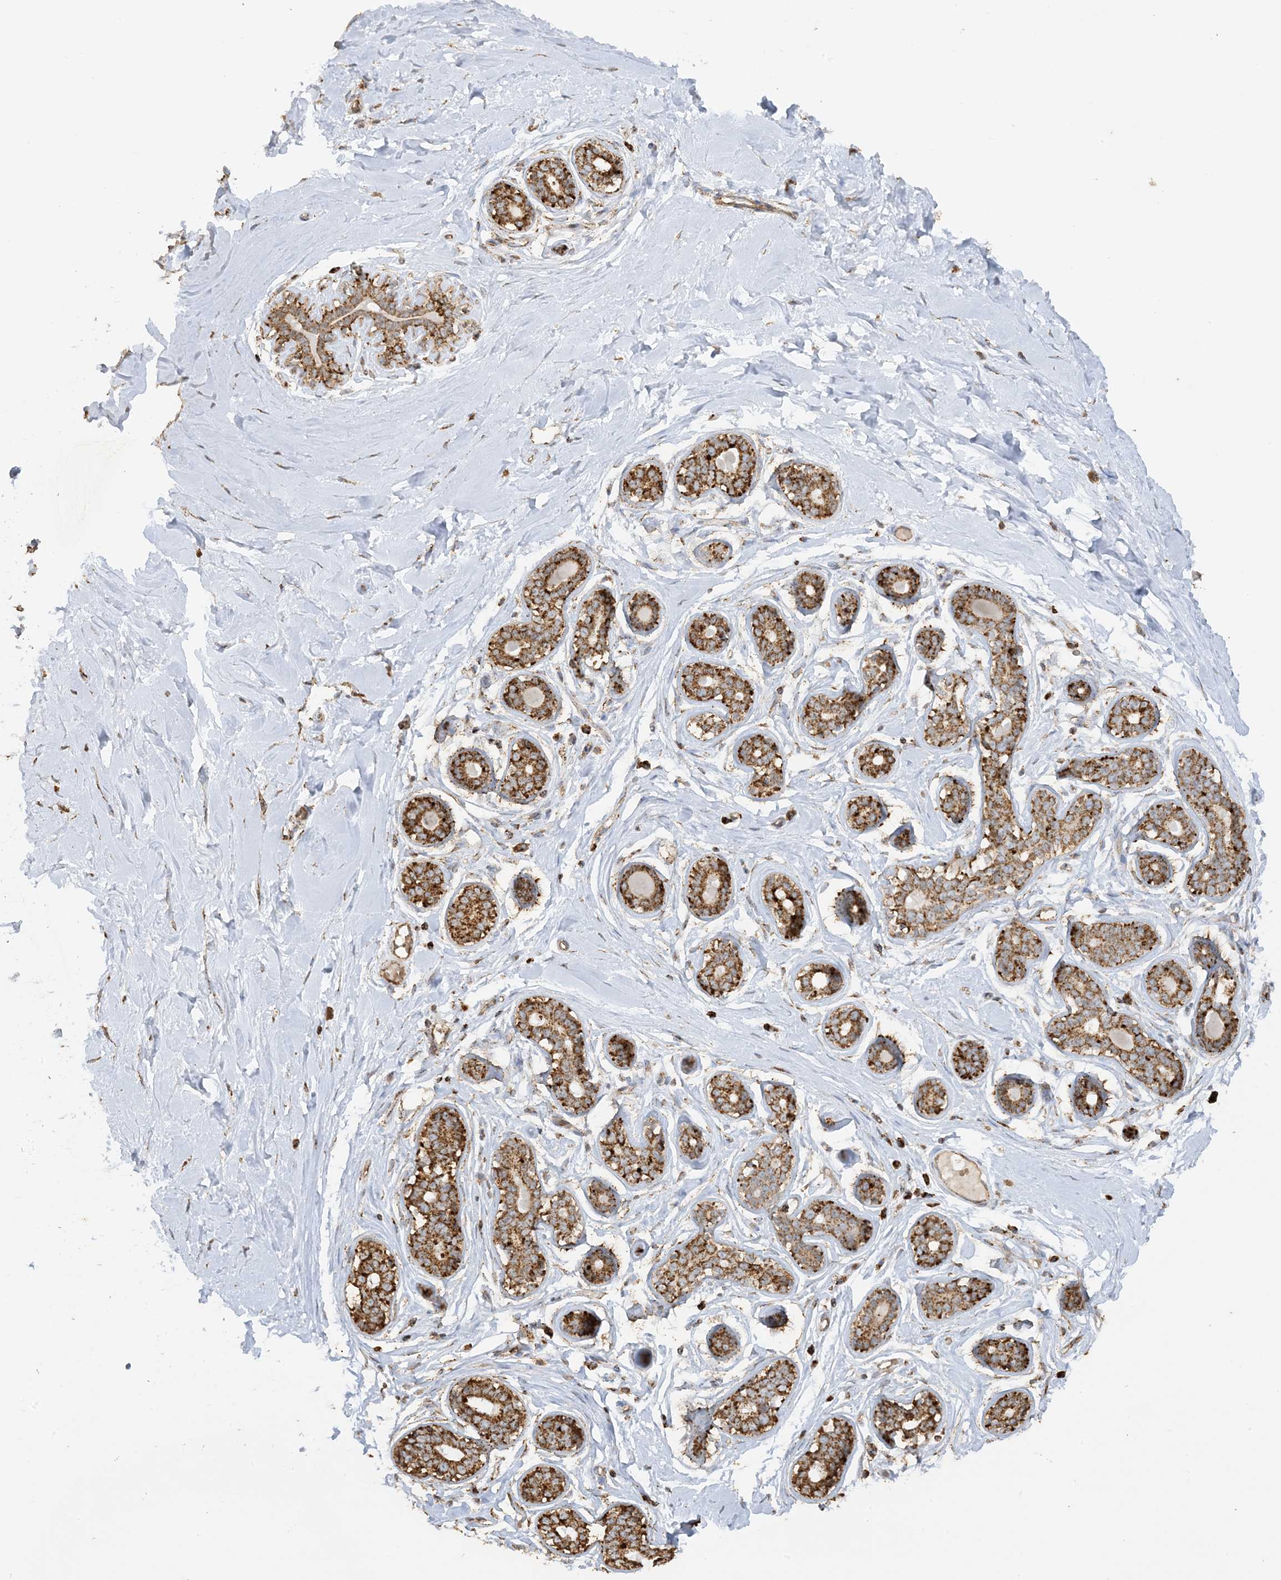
{"staining": {"intensity": "weak", "quantity": ">75%", "location": "cytoplasmic/membranous"}, "tissue": "breast", "cell_type": "Adipocytes", "image_type": "normal", "snomed": [{"axis": "morphology", "description": "Normal tissue, NOS"}, {"axis": "morphology", "description": "Adenoma, NOS"}, {"axis": "topography", "description": "Breast"}], "caption": "A brown stain highlights weak cytoplasmic/membranous expression of a protein in adipocytes of unremarkable breast.", "gene": "AGA", "patient": {"sex": "female", "age": 23}}